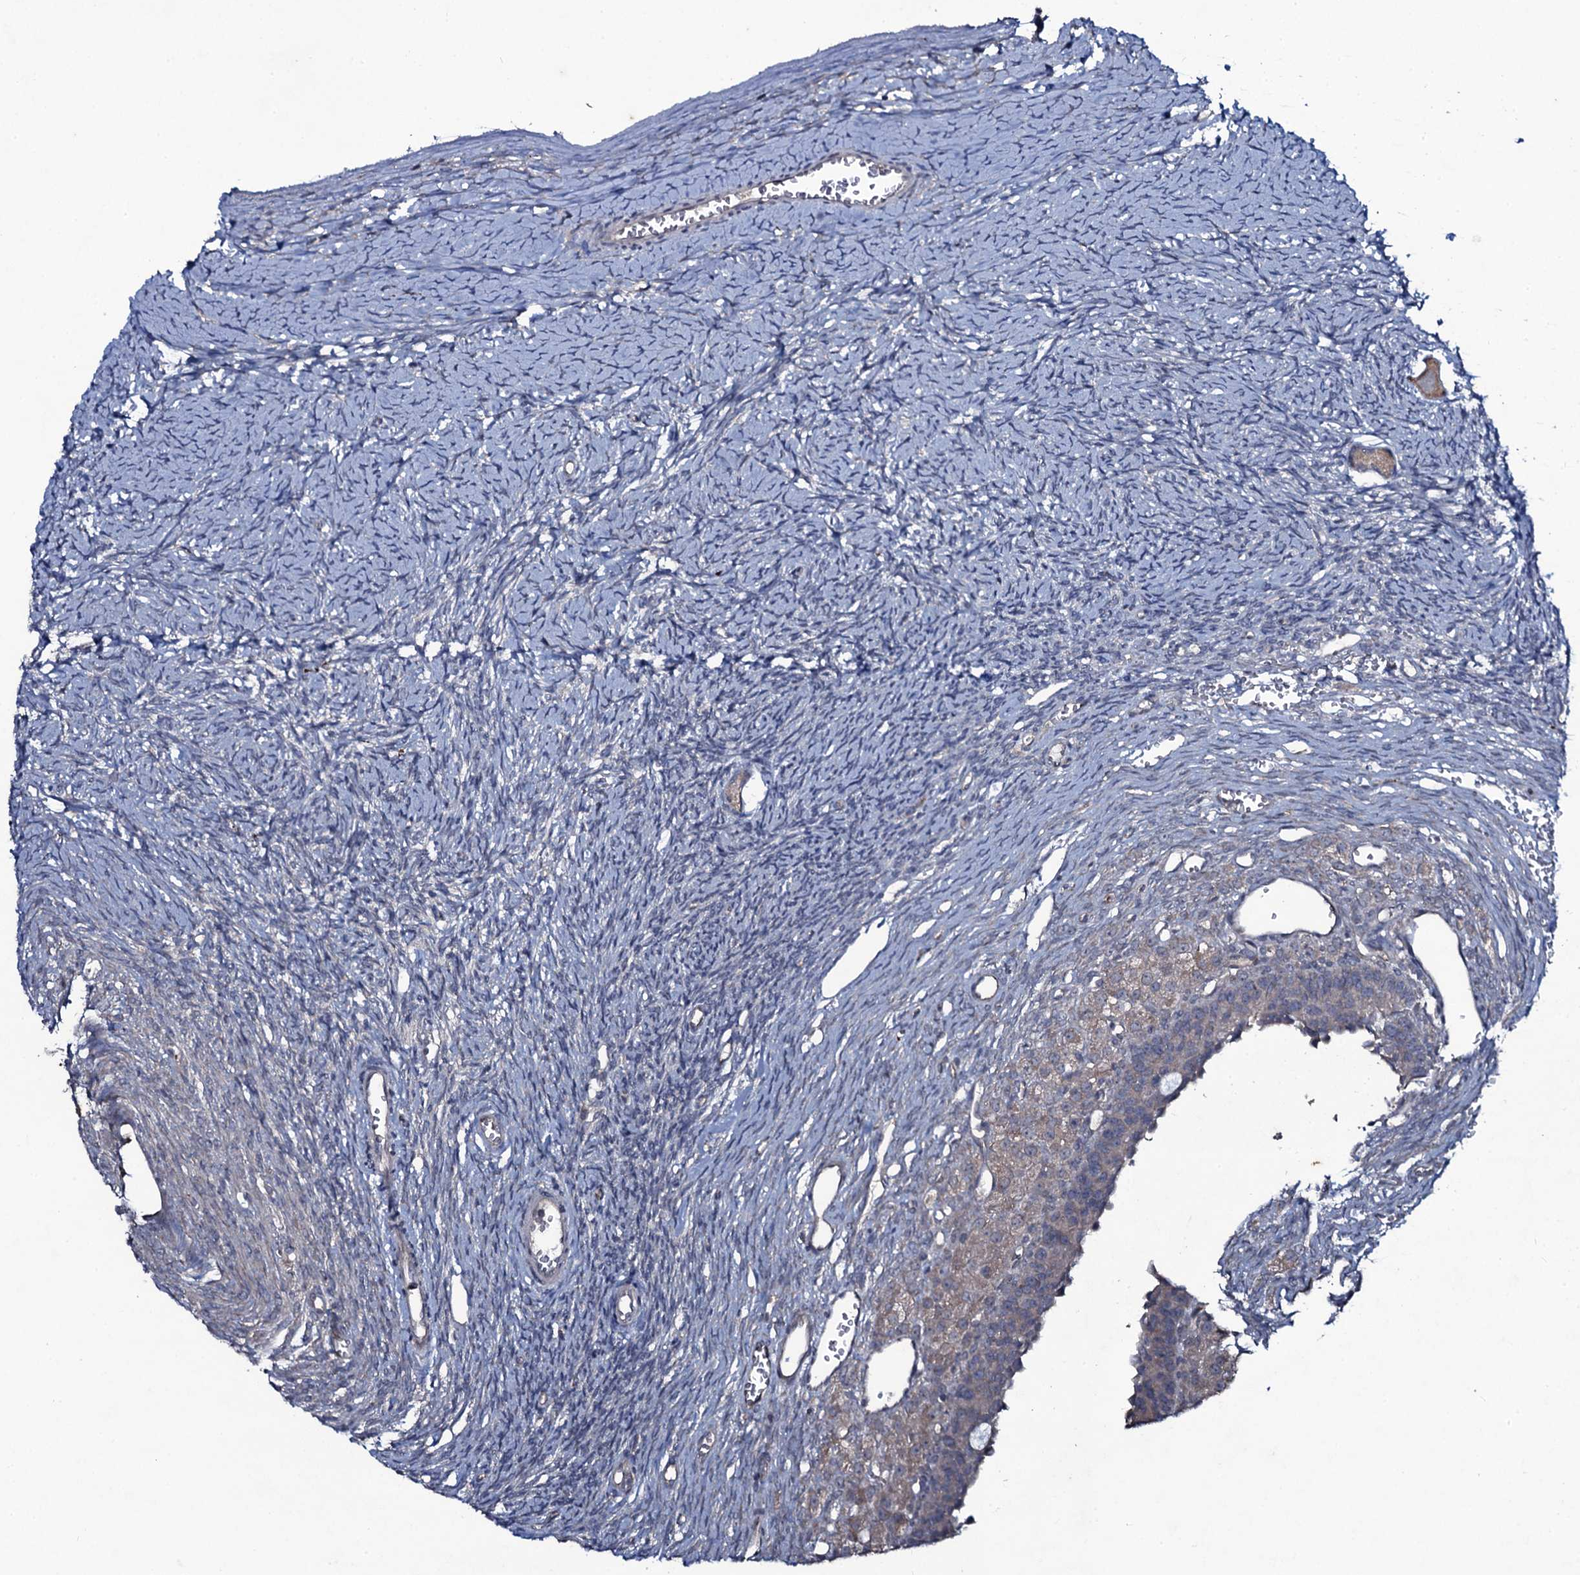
{"staining": {"intensity": "negative", "quantity": "none", "location": "none"}, "tissue": "ovary", "cell_type": "Ovarian stroma cells", "image_type": "normal", "snomed": [{"axis": "morphology", "description": "Normal tissue, NOS"}, {"axis": "topography", "description": "Ovary"}], "caption": "Immunohistochemical staining of benign ovary shows no significant positivity in ovarian stroma cells.", "gene": "SNAP23", "patient": {"sex": "female", "age": 39}}